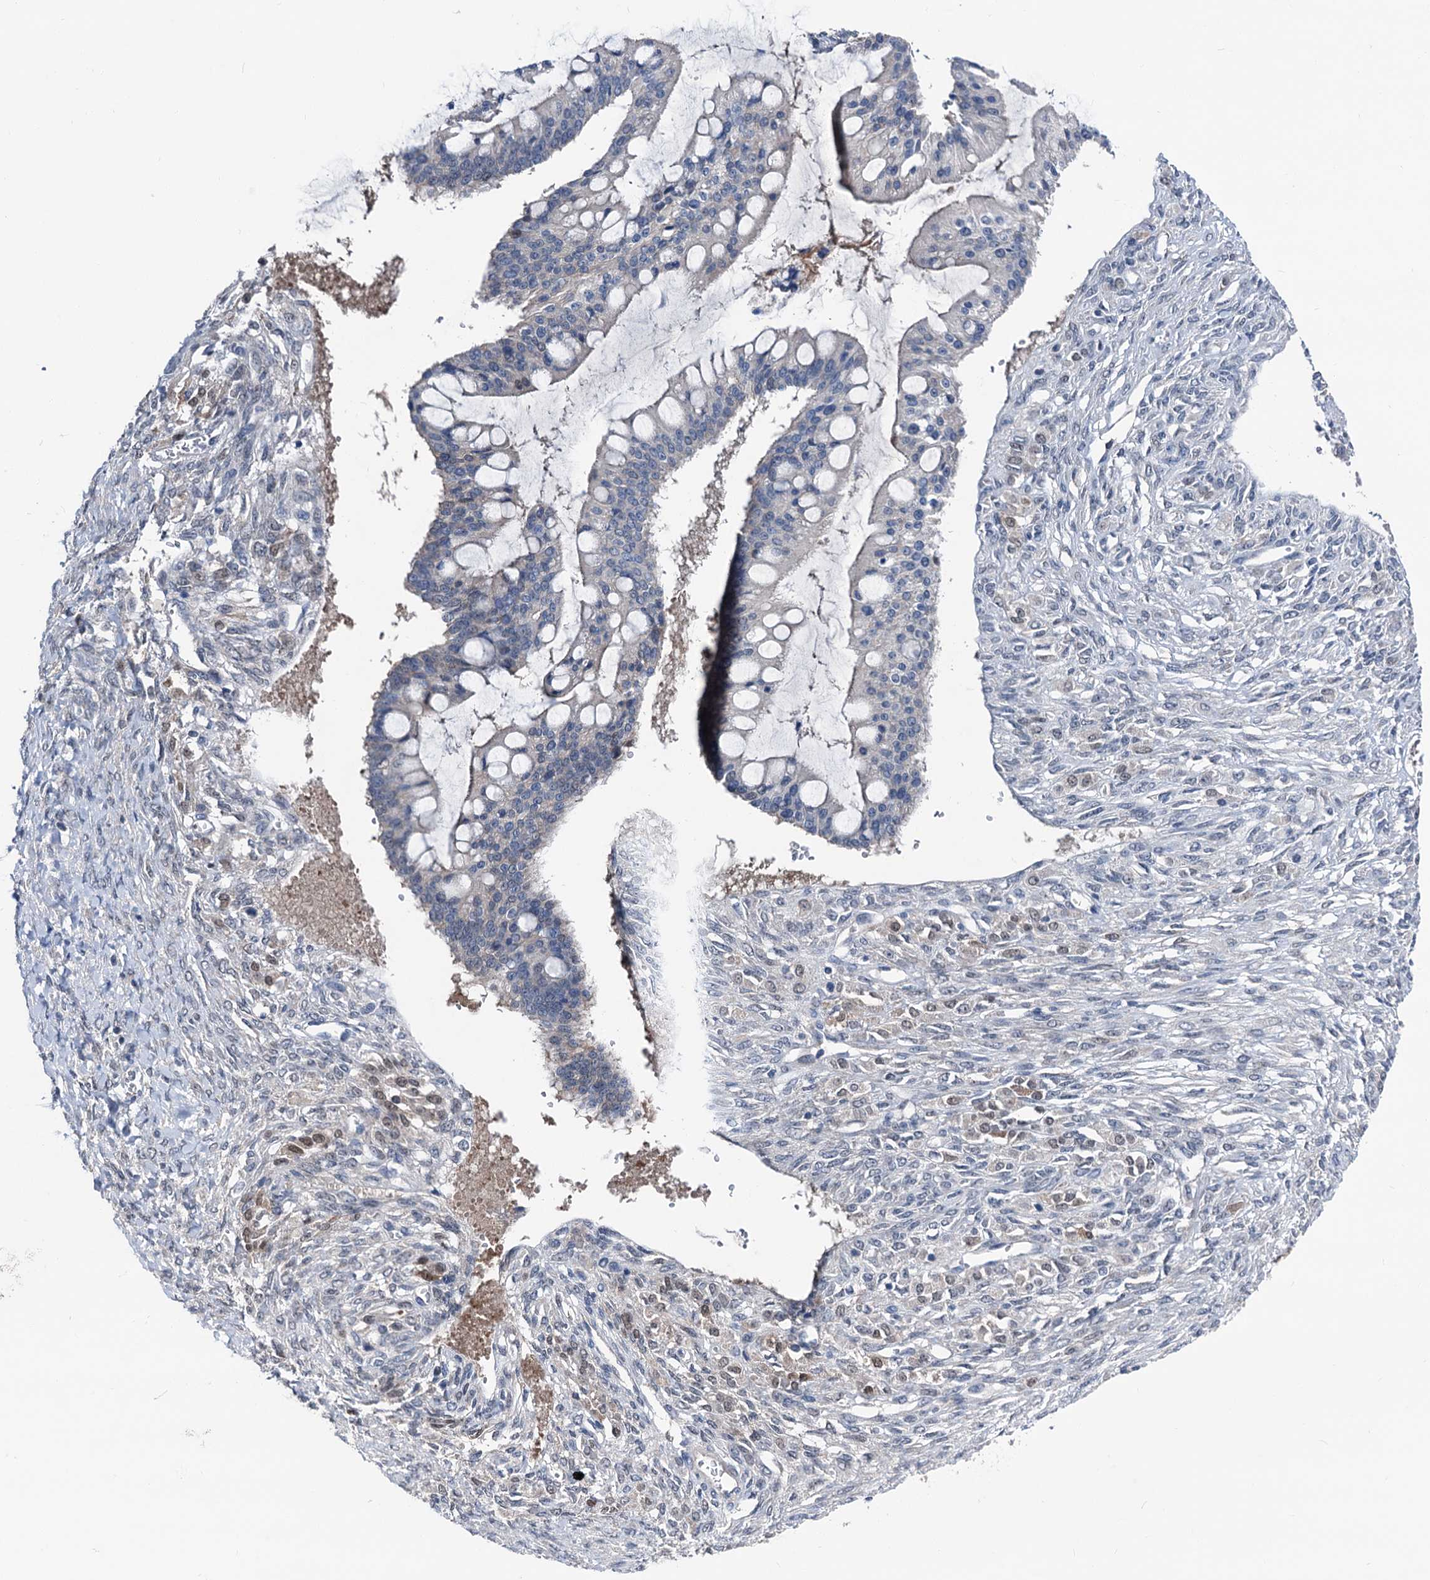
{"staining": {"intensity": "negative", "quantity": "none", "location": "none"}, "tissue": "ovarian cancer", "cell_type": "Tumor cells", "image_type": "cancer", "snomed": [{"axis": "morphology", "description": "Cystadenocarcinoma, mucinous, NOS"}, {"axis": "topography", "description": "Ovary"}], "caption": "This is a image of immunohistochemistry staining of ovarian cancer, which shows no staining in tumor cells. (Immunohistochemistry (ihc), brightfield microscopy, high magnification).", "gene": "GLO1", "patient": {"sex": "female", "age": 73}}